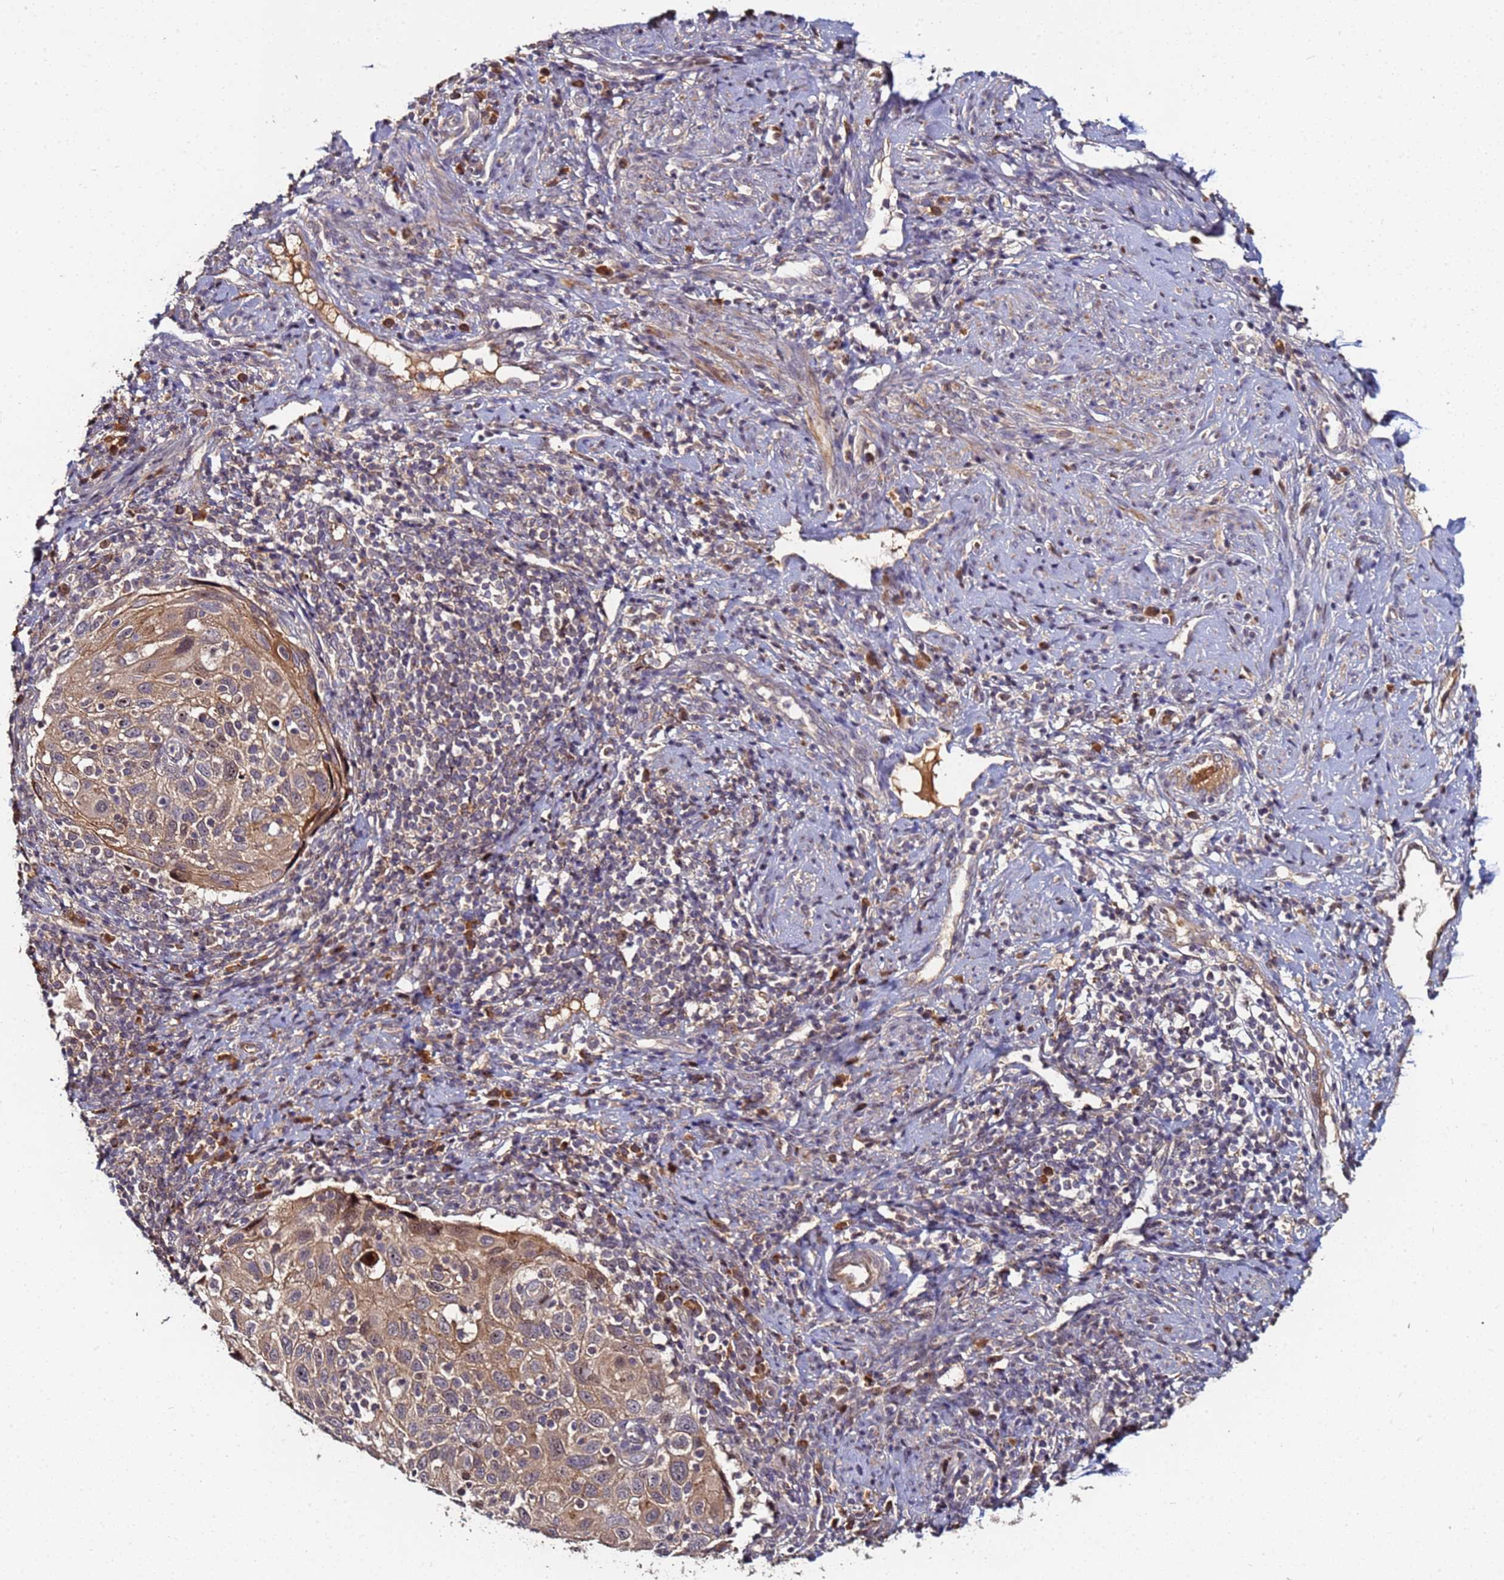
{"staining": {"intensity": "moderate", "quantity": "25%-75%", "location": "cytoplasmic/membranous,nuclear"}, "tissue": "cervical cancer", "cell_type": "Tumor cells", "image_type": "cancer", "snomed": [{"axis": "morphology", "description": "Squamous cell carcinoma, NOS"}, {"axis": "topography", "description": "Cervix"}], "caption": "The image reveals staining of cervical squamous cell carcinoma, revealing moderate cytoplasmic/membranous and nuclear protein positivity (brown color) within tumor cells.", "gene": "OSER1", "patient": {"sex": "female", "age": 70}}